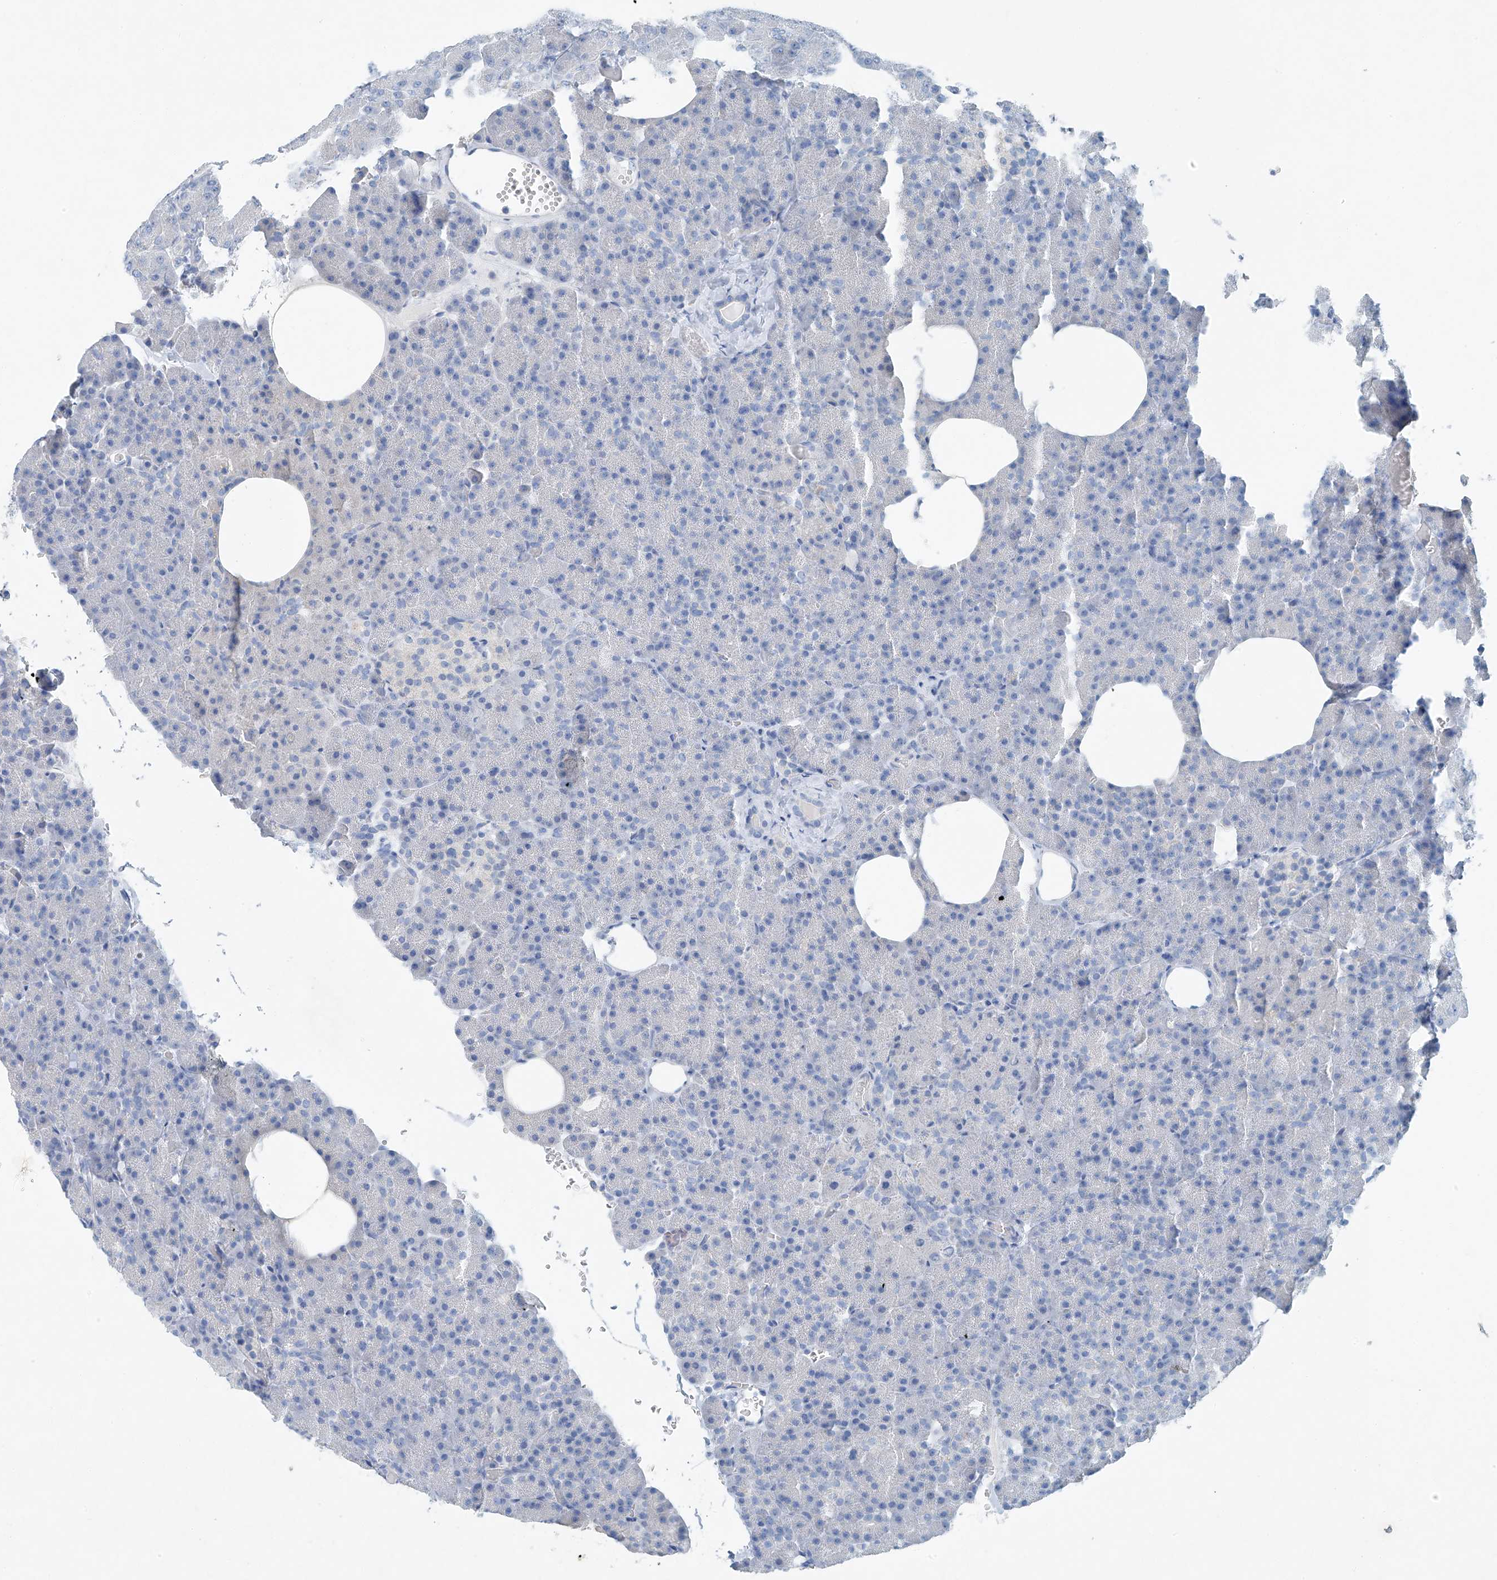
{"staining": {"intensity": "negative", "quantity": "none", "location": "none"}, "tissue": "pancreas", "cell_type": "Exocrine glandular cells", "image_type": "normal", "snomed": [{"axis": "morphology", "description": "Normal tissue, NOS"}, {"axis": "morphology", "description": "Carcinoid, malignant, NOS"}, {"axis": "topography", "description": "Pancreas"}], "caption": "An image of pancreas stained for a protein displays no brown staining in exocrine glandular cells. (Stains: DAB immunohistochemistry (IHC) with hematoxylin counter stain, Microscopy: brightfield microscopy at high magnification).", "gene": "C1orf87", "patient": {"sex": "female", "age": 35}}